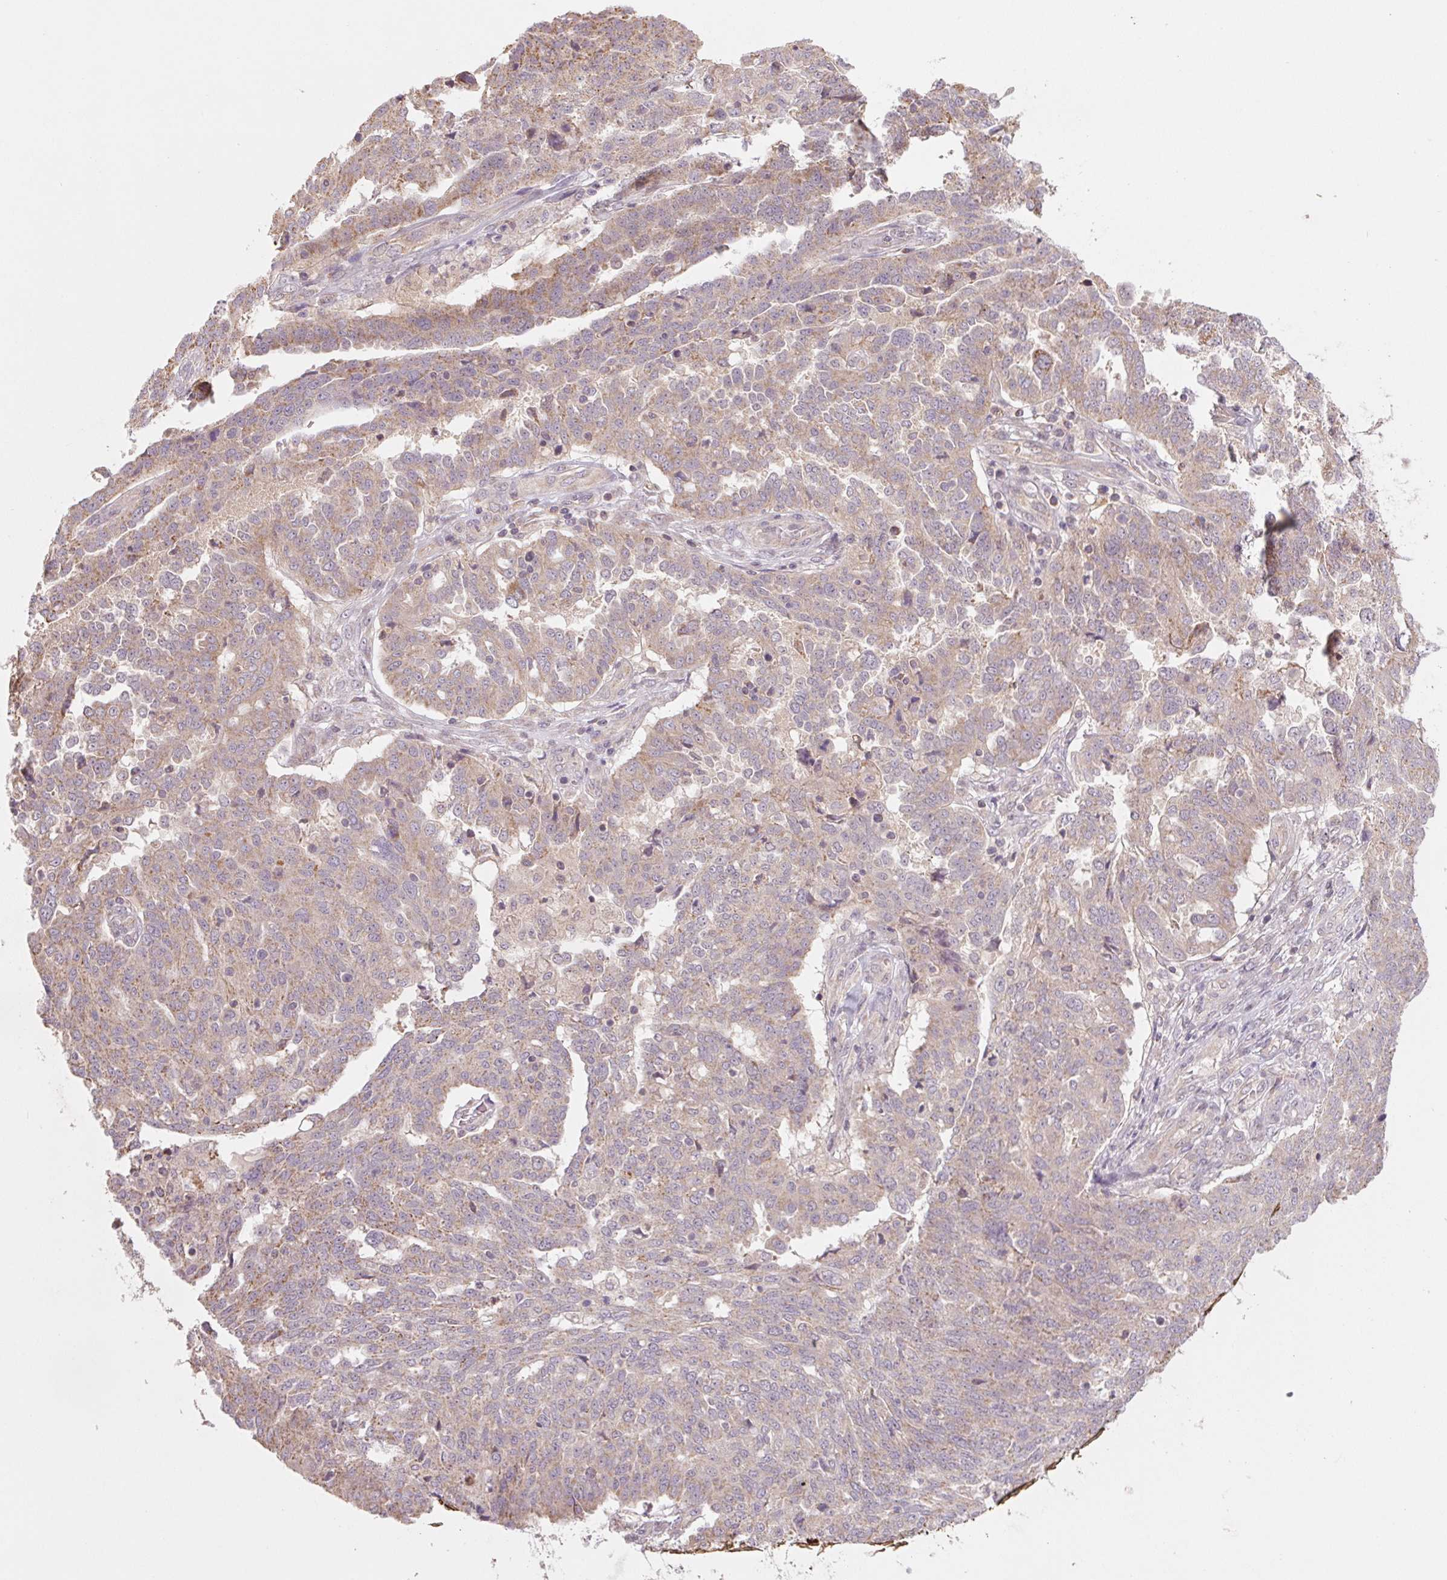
{"staining": {"intensity": "weak", "quantity": "<25%", "location": "cytoplasmic/membranous"}, "tissue": "ovarian cancer", "cell_type": "Tumor cells", "image_type": "cancer", "snomed": [{"axis": "morphology", "description": "Cystadenocarcinoma, serous, NOS"}, {"axis": "topography", "description": "Ovary"}], "caption": "Micrograph shows no protein expression in tumor cells of ovarian cancer (serous cystadenocarcinoma) tissue. (Brightfield microscopy of DAB (3,3'-diaminobenzidine) IHC at high magnification).", "gene": "MAP3K5", "patient": {"sex": "female", "age": 67}}